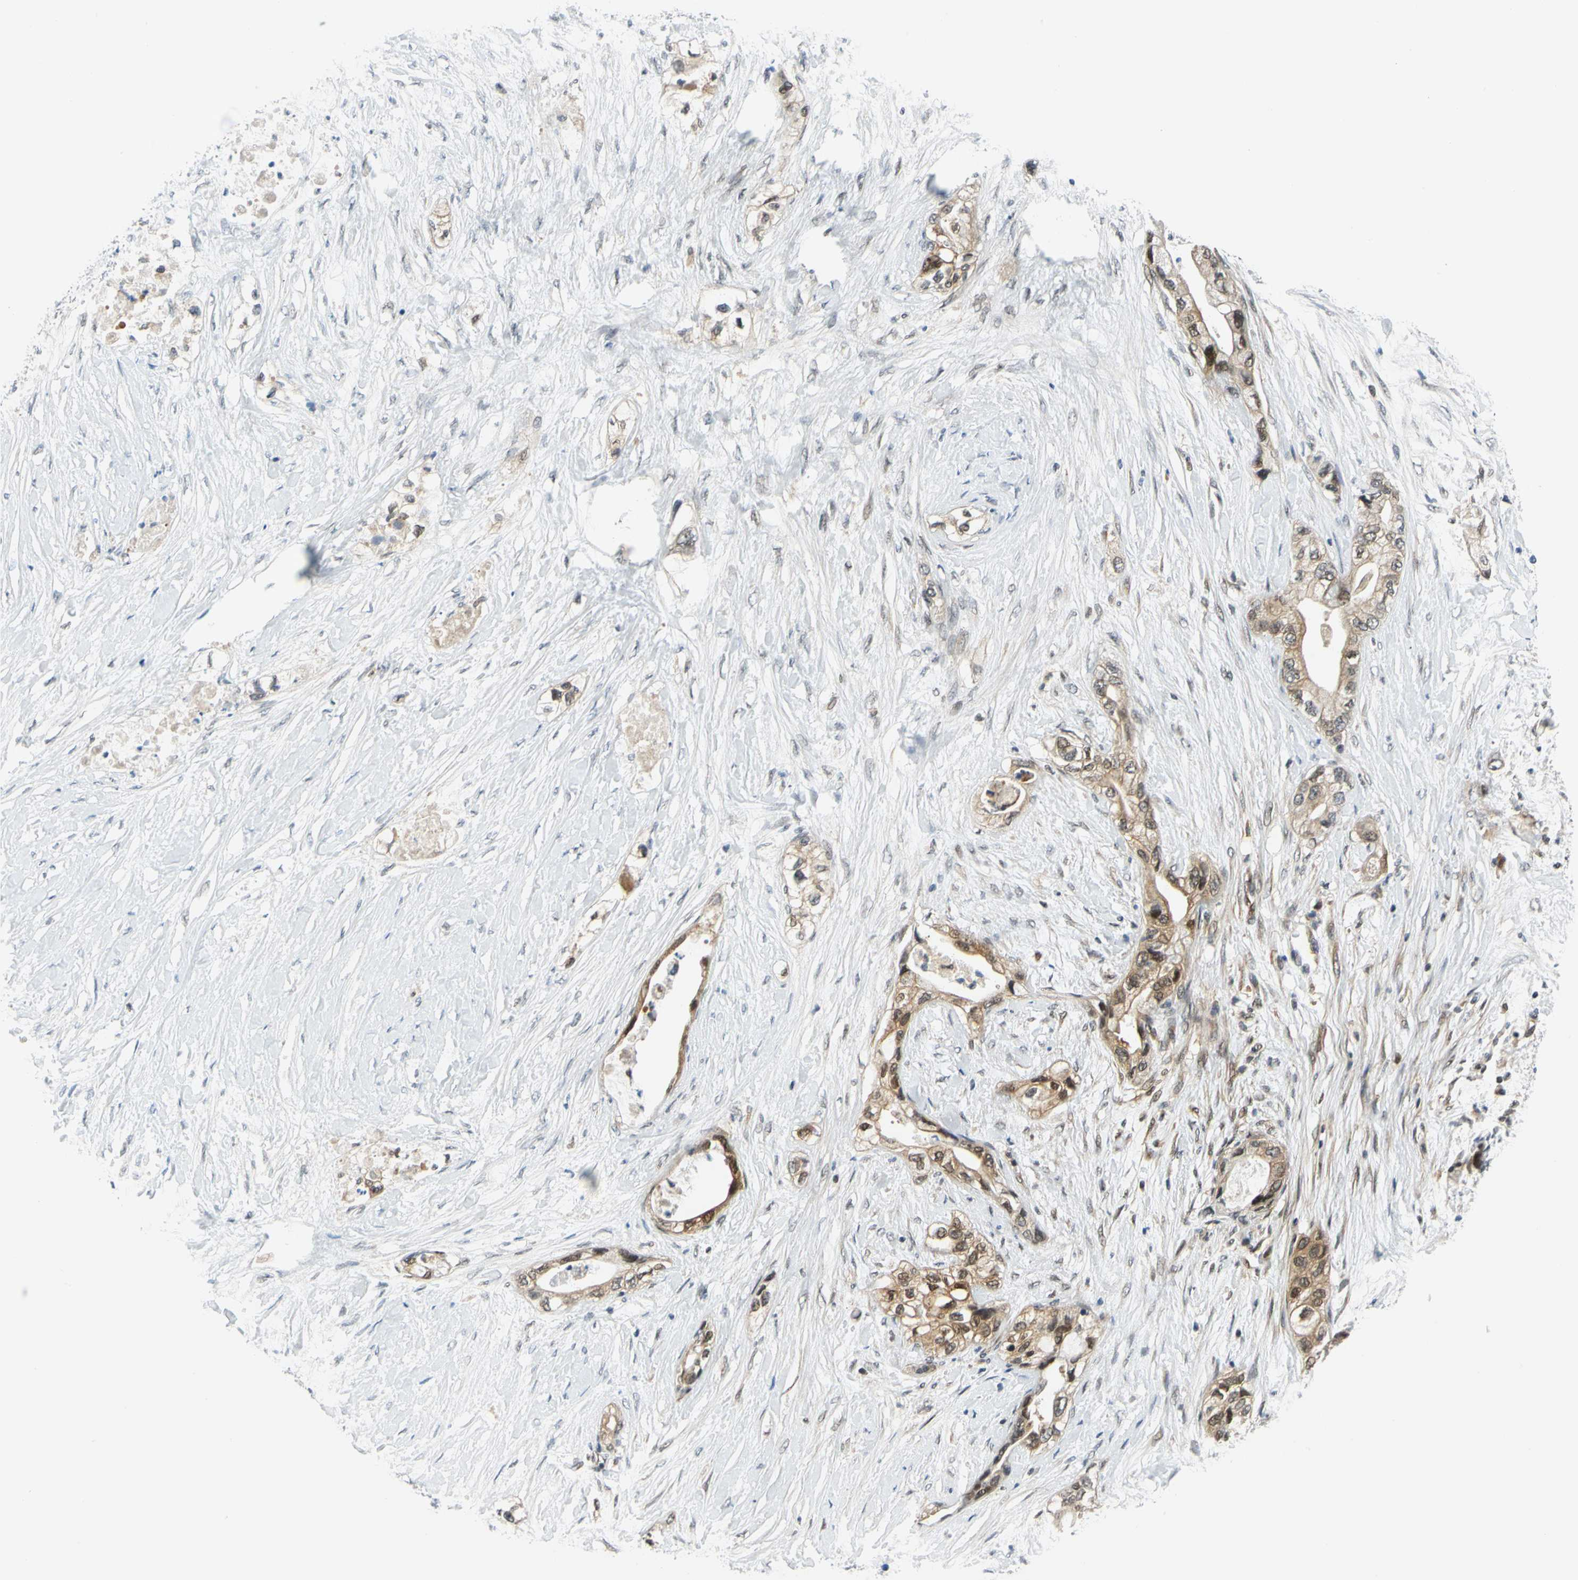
{"staining": {"intensity": "moderate", "quantity": ">75%", "location": "cytoplasmic/membranous"}, "tissue": "pancreatic cancer", "cell_type": "Tumor cells", "image_type": "cancer", "snomed": [{"axis": "morphology", "description": "Adenocarcinoma, NOS"}, {"axis": "topography", "description": "Pancreas"}], "caption": "Moderate cytoplasmic/membranous protein expression is seen in approximately >75% of tumor cells in pancreatic cancer. Using DAB (3,3'-diaminobenzidine) (brown) and hematoxylin (blue) stains, captured at high magnification using brightfield microscopy.", "gene": "MAPK9", "patient": {"sex": "female", "age": 70}}